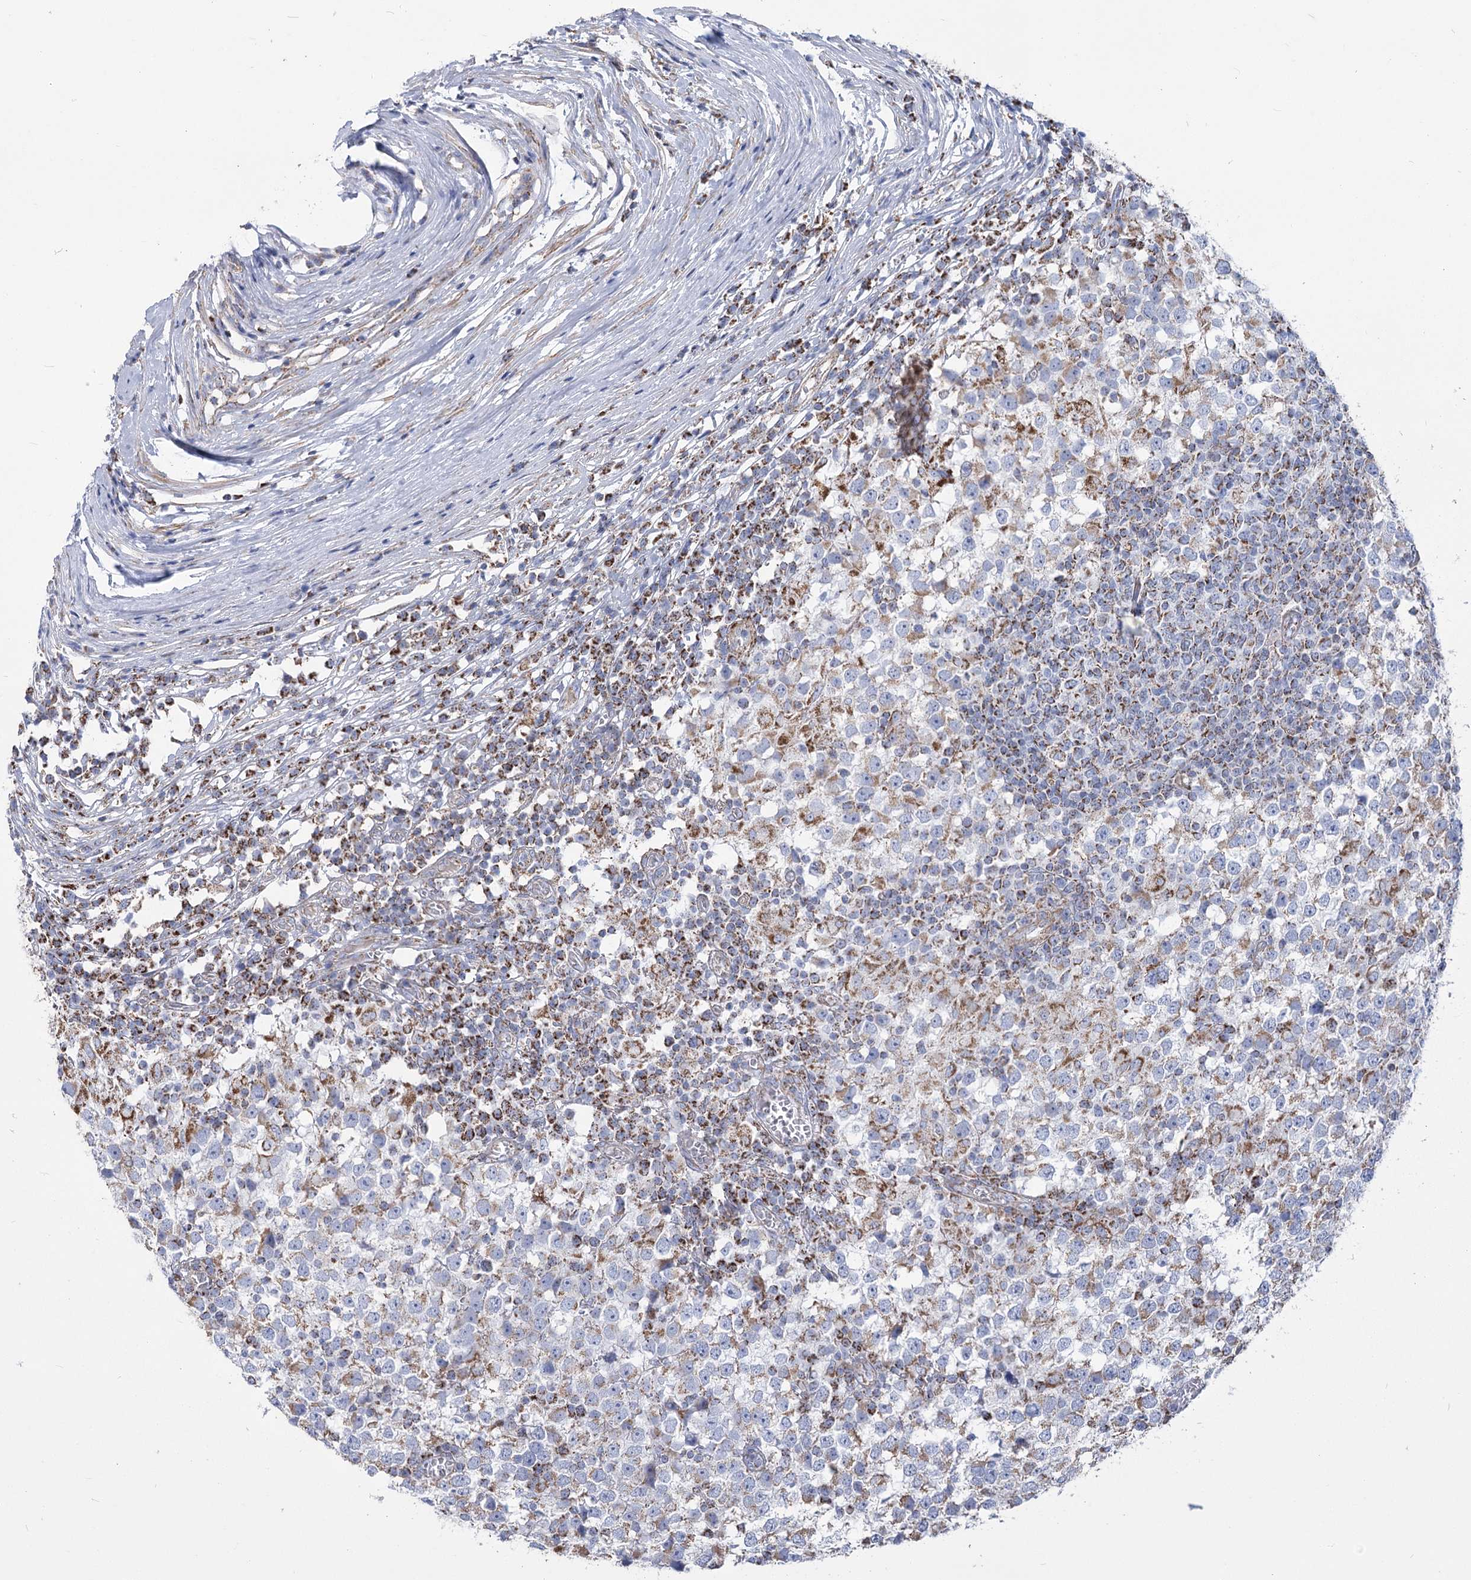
{"staining": {"intensity": "weak", "quantity": "25%-75%", "location": "cytoplasmic/membranous"}, "tissue": "testis cancer", "cell_type": "Tumor cells", "image_type": "cancer", "snomed": [{"axis": "morphology", "description": "Seminoma, NOS"}, {"axis": "topography", "description": "Testis"}], "caption": "Testis cancer (seminoma) was stained to show a protein in brown. There is low levels of weak cytoplasmic/membranous positivity in about 25%-75% of tumor cells.", "gene": "PDHB", "patient": {"sex": "male", "age": 65}}